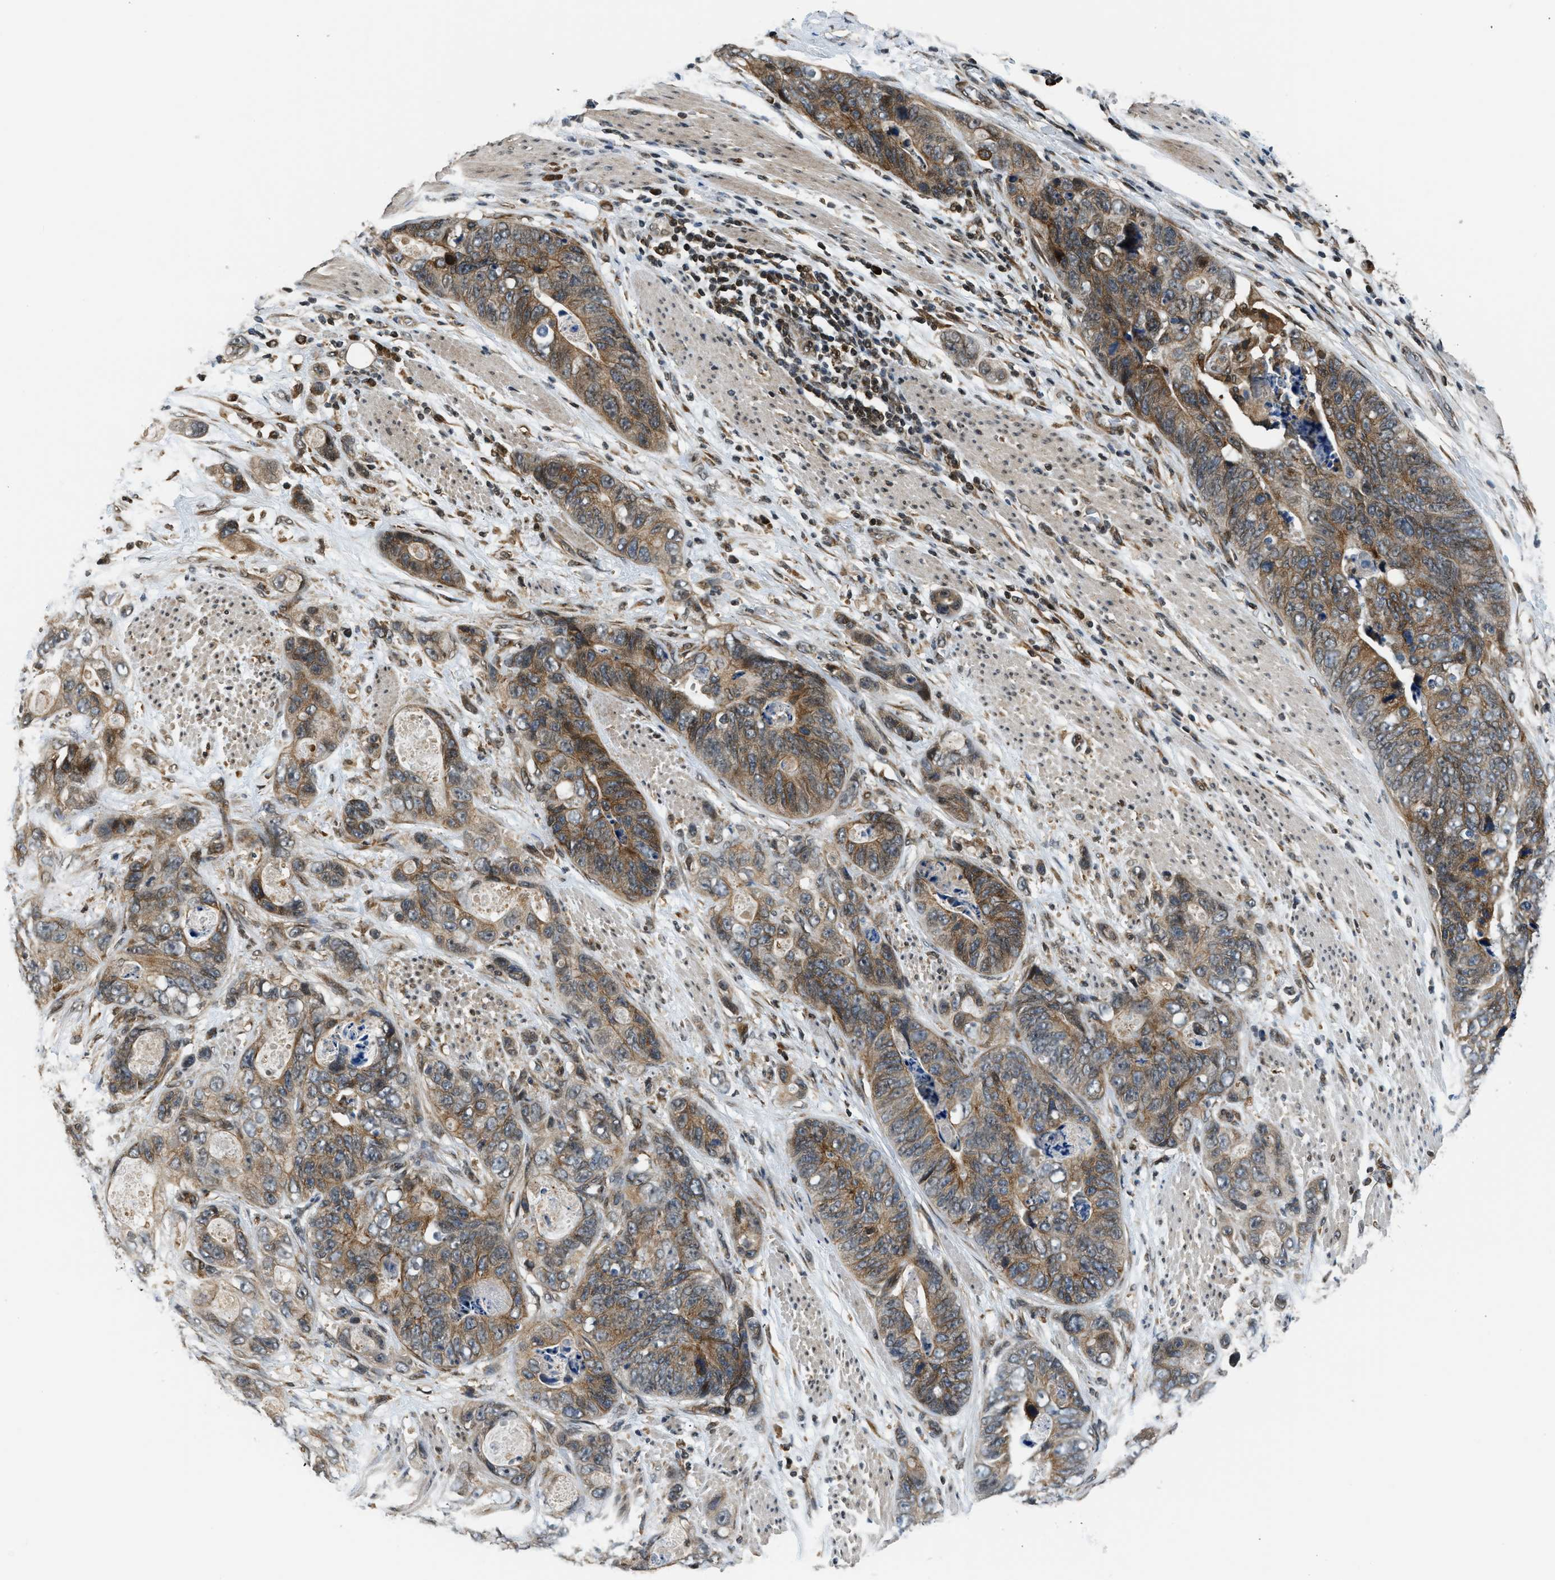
{"staining": {"intensity": "moderate", "quantity": ">75%", "location": "cytoplasmic/membranous"}, "tissue": "stomach cancer", "cell_type": "Tumor cells", "image_type": "cancer", "snomed": [{"axis": "morphology", "description": "Adenocarcinoma, NOS"}, {"axis": "topography", "description": "Stomach"}], "caption": "Immunohistochemical staining of human stomach cancer (adenocarcinoma) exhibits medium levels of moderate cytoplasmic/membranous protein expression in approximately >75% of tumor cells. (brown staining indicates protein expression, while blue staining denotes nuclei).", "gene": "RETREG3", "patient": {"sex": "female", "age": 89}}